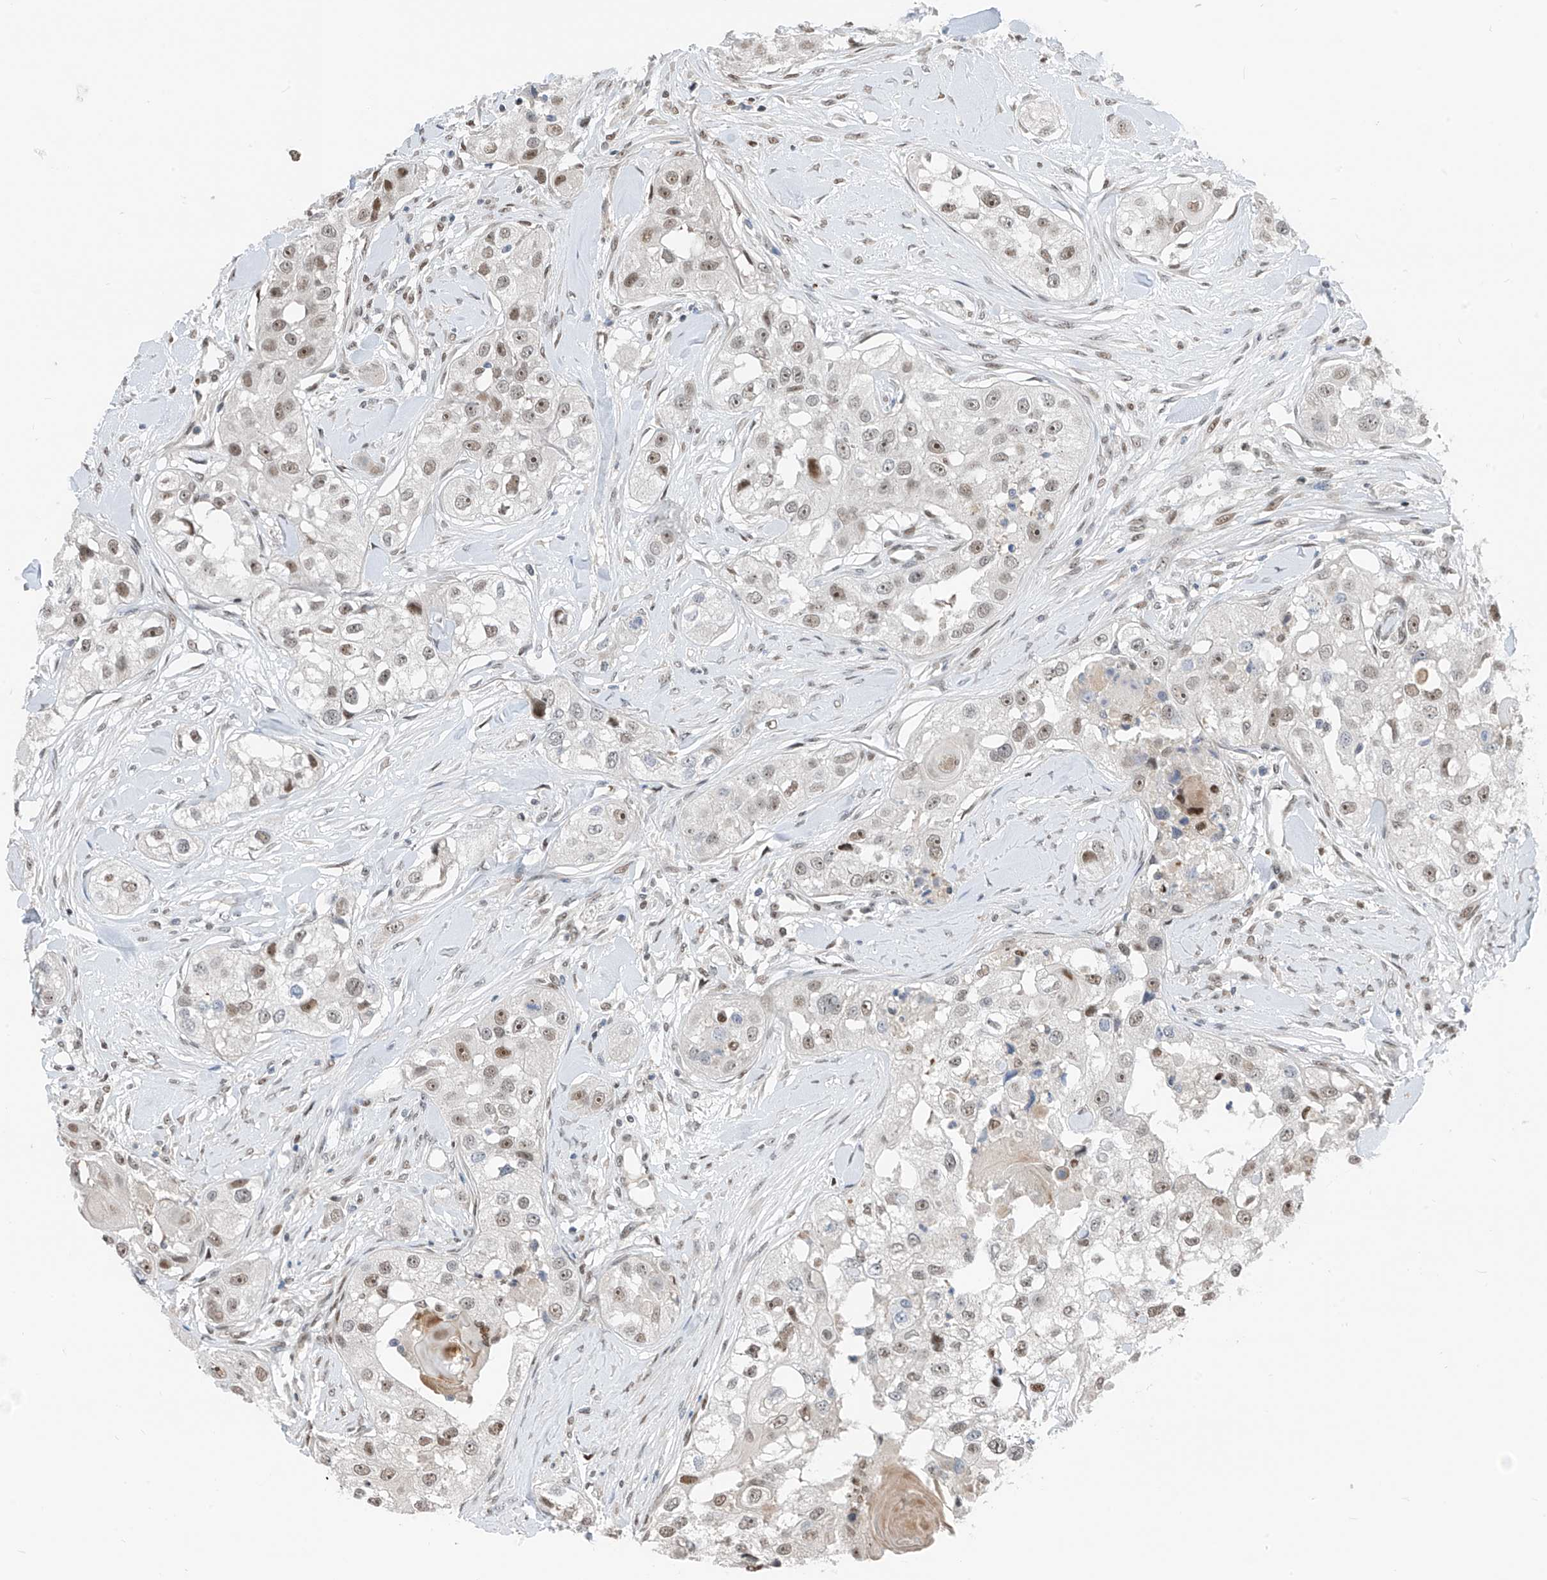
{"staining": {"intensity": "moderate", "quantity": "<25%", "location": "nuclear"}, "tissue": "head and neck cancer", "cell_type": "Tumor cells", "image_type": "cancer", "snomed": [{"axis": "morphology", "description": "Normal tissue, NOS"}, {"axis": "morphology", "description": "Squamous cell carcinoma, NOS"}, {"axis": "topography", "description": "Skeletal muscle"}, {"axis": "topography", "description": "Head-Neck"}], "caption": "Protein staining of squamous cell carcinoma (head and neck) tissue displays moderate nuclear expression in about <25% of tumor cells.", "gene": "RBP7", "patient": {"sex": "male", "age": 51}}